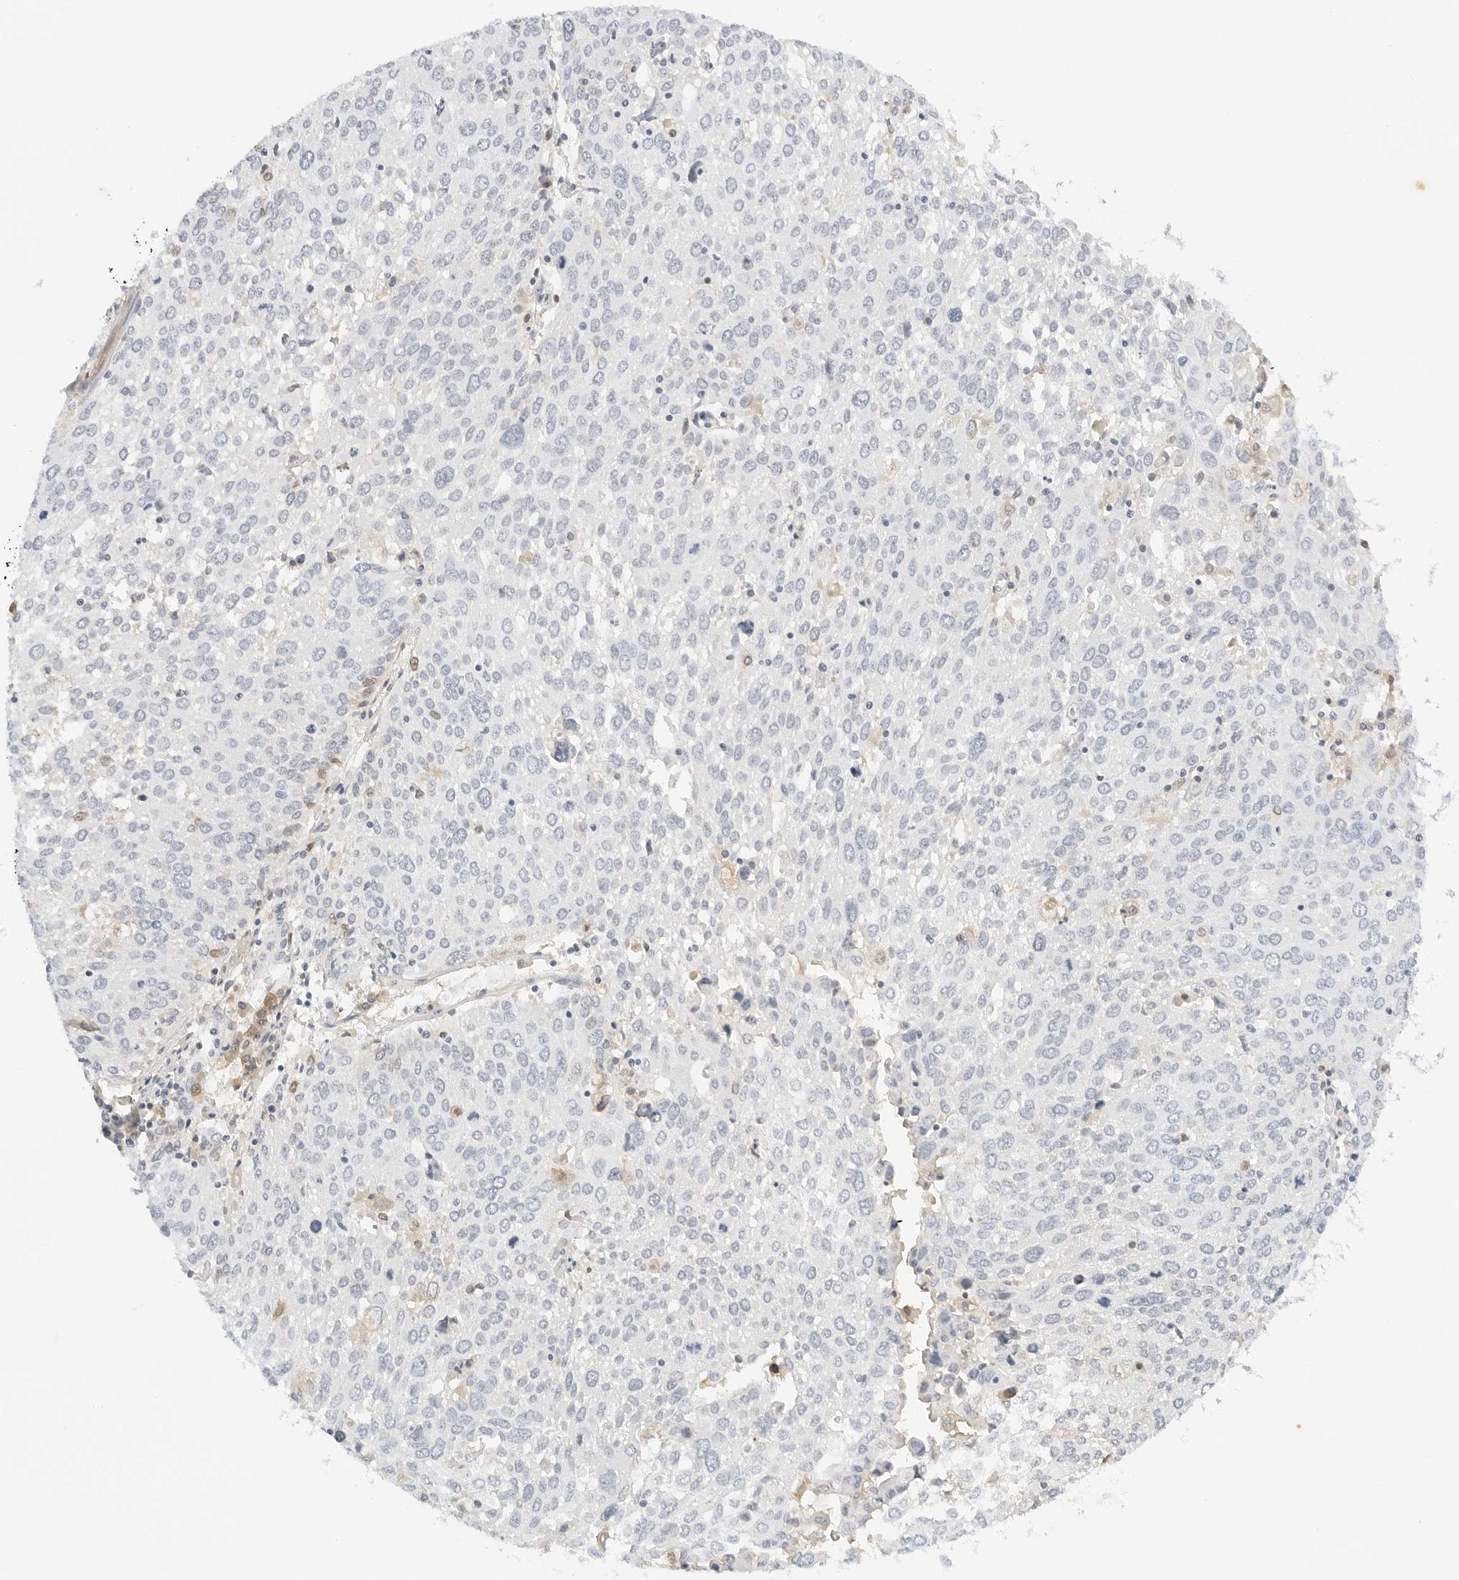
{"staining": {"intensity": "negative", "quantity": "none", "location": "none"}, "tissue": "lung cancer", "cell_type": "Tumor cells", "image_type": "cancer", "snomed": [{"axis": "morphology", "description": "Squamous cell carcinoma, NOS"}, {"axis": "topography", "description": "Lung"}], "caption": "Immunohistochemistry image of neoplastic tissue: lung squamous cell carcinoma stained with DAB exhibits no significant protein expression in tumor cells.", "gene": "PKDCC", "patient": {"sex": "male", "age": 65}}